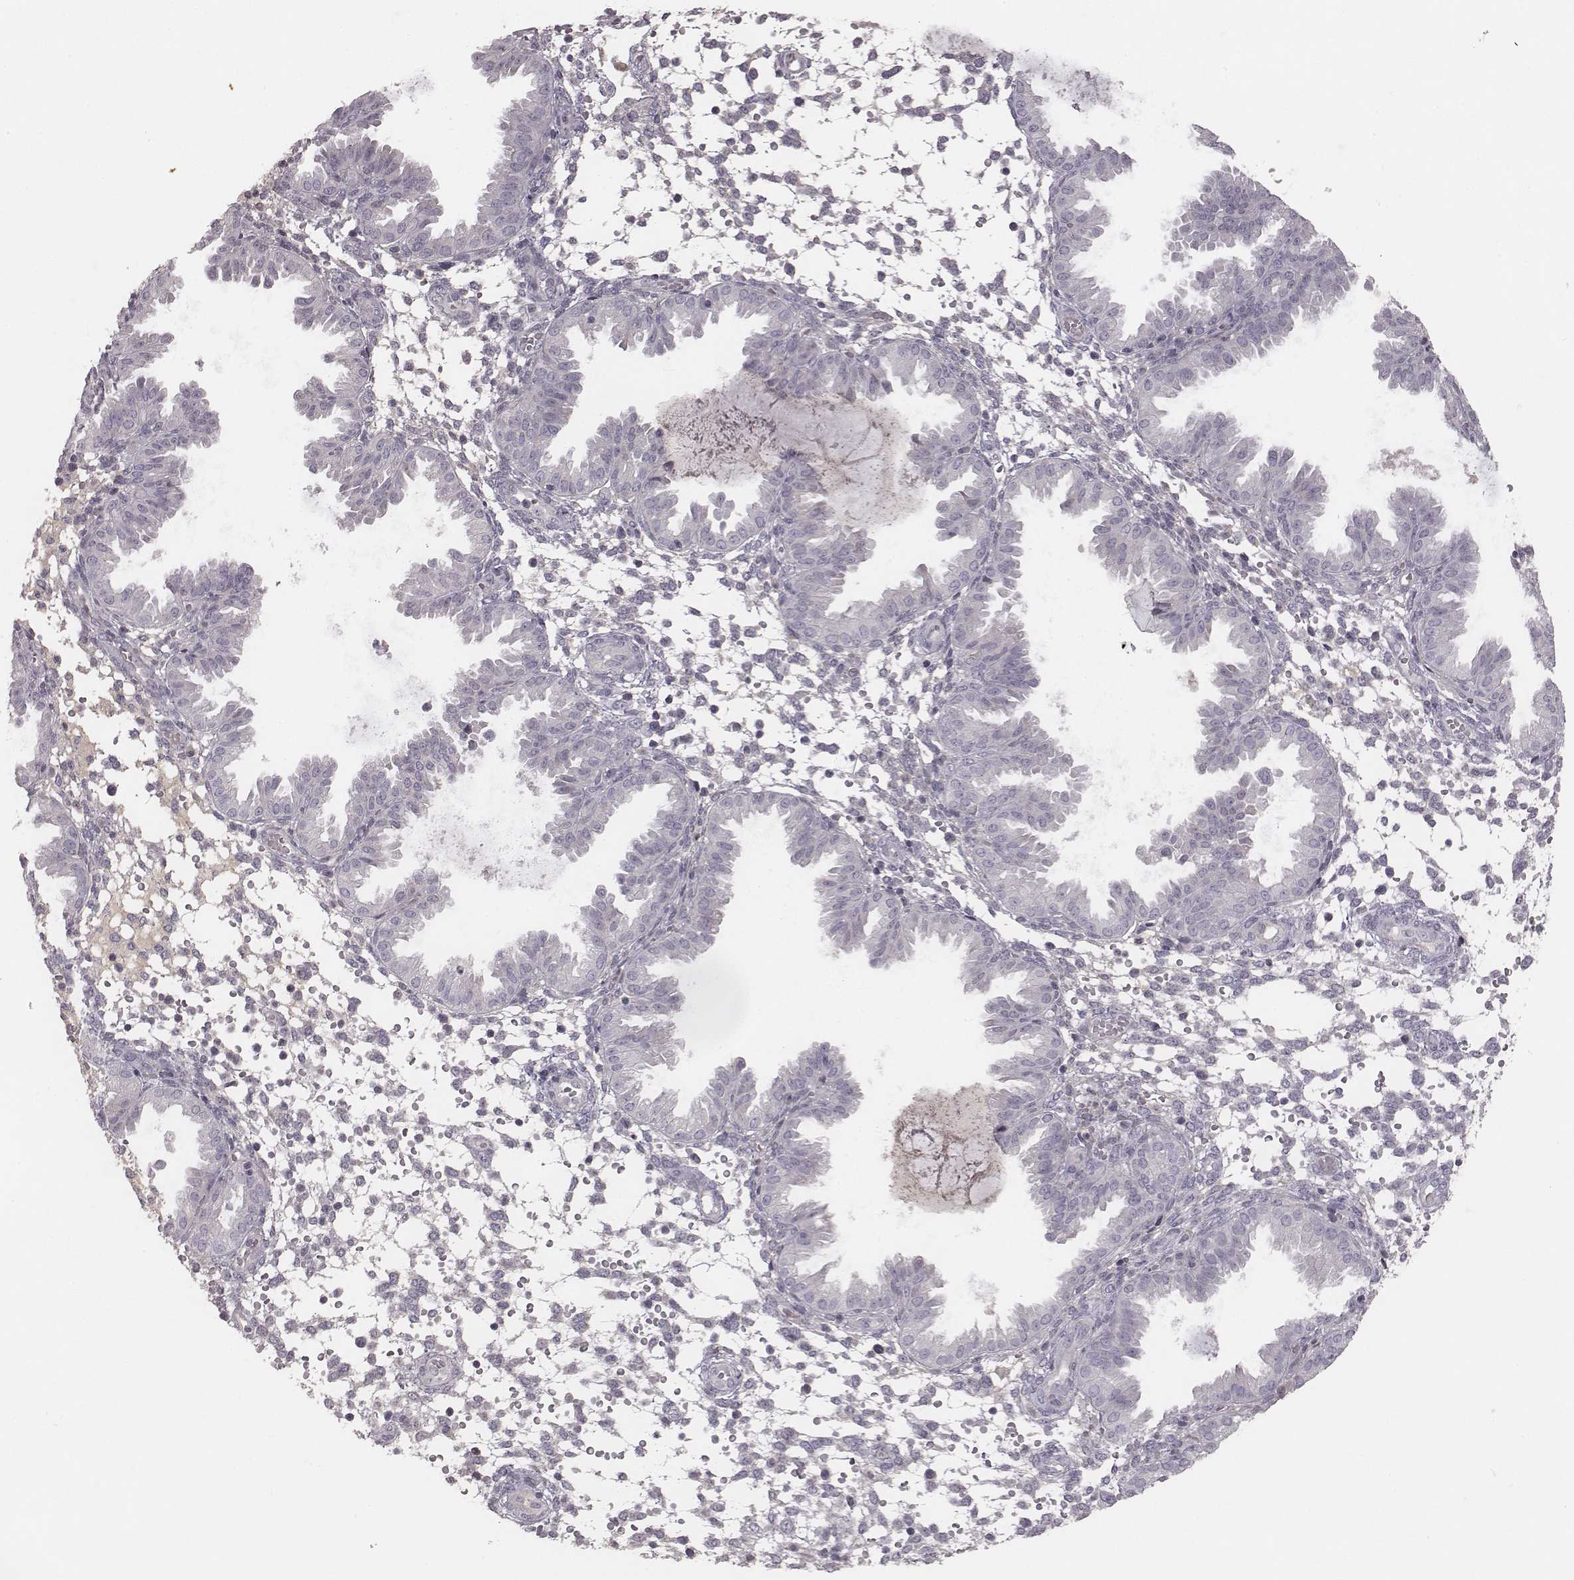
{"staining": {"intensity": "negative", "quantity": "none", "location": "none"}, "tissue": "endometrium", "cell_type": "Cells in endometrial stroma", "image_type": "normal", "snomed": [{"axis": "morphology", "description": "Normal tissue, NOS"}, {"axis": "topography", "description": "Endometrium"}], "caption": "DAB (3,3'-diaminobenzidine) immunohistochemical staining of normal human endometrium shows no significant staining in cells in endometrial stroma.", "gene": "TLX3", "patient": {"sex": "female", "age": 33}}